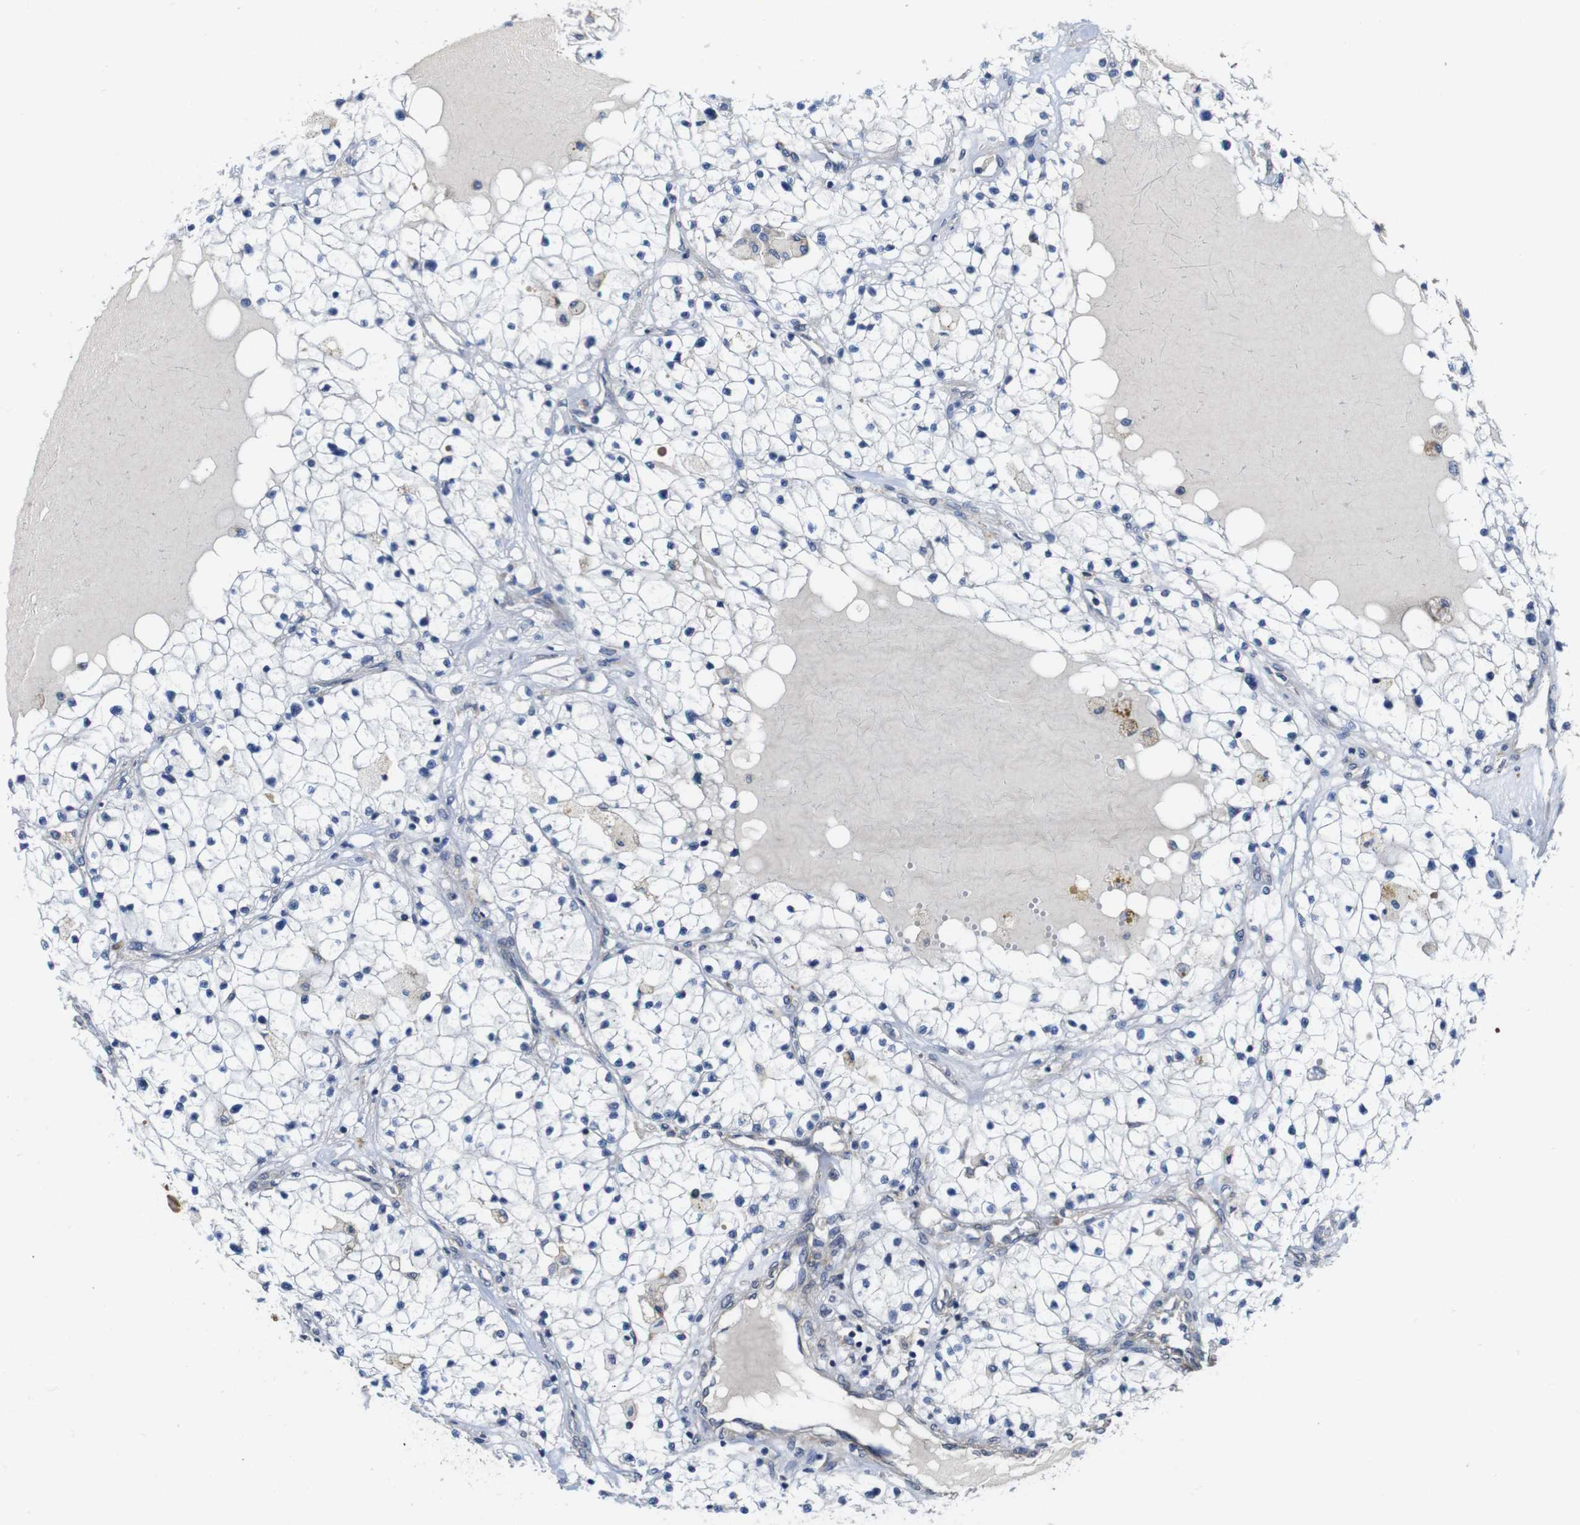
{"staining": {"intensity": "negative", "quantity": "none", "location": "none"}, "tissue": "renal cancer", "cell_type": "Tumor cells", "image_type": "cancer", "snomed": [{"axis": "morphology", "description": "Adenocarcinoma, NOS"}, {"axis": "topography", "description": "Kidney"}], "caption": "A micrograph of renal cancer stained for a protein exhibits no brown staining in tumor cells.", "gene": "ZDHHC5", "patient": {"sex": "male", "age": 68}}